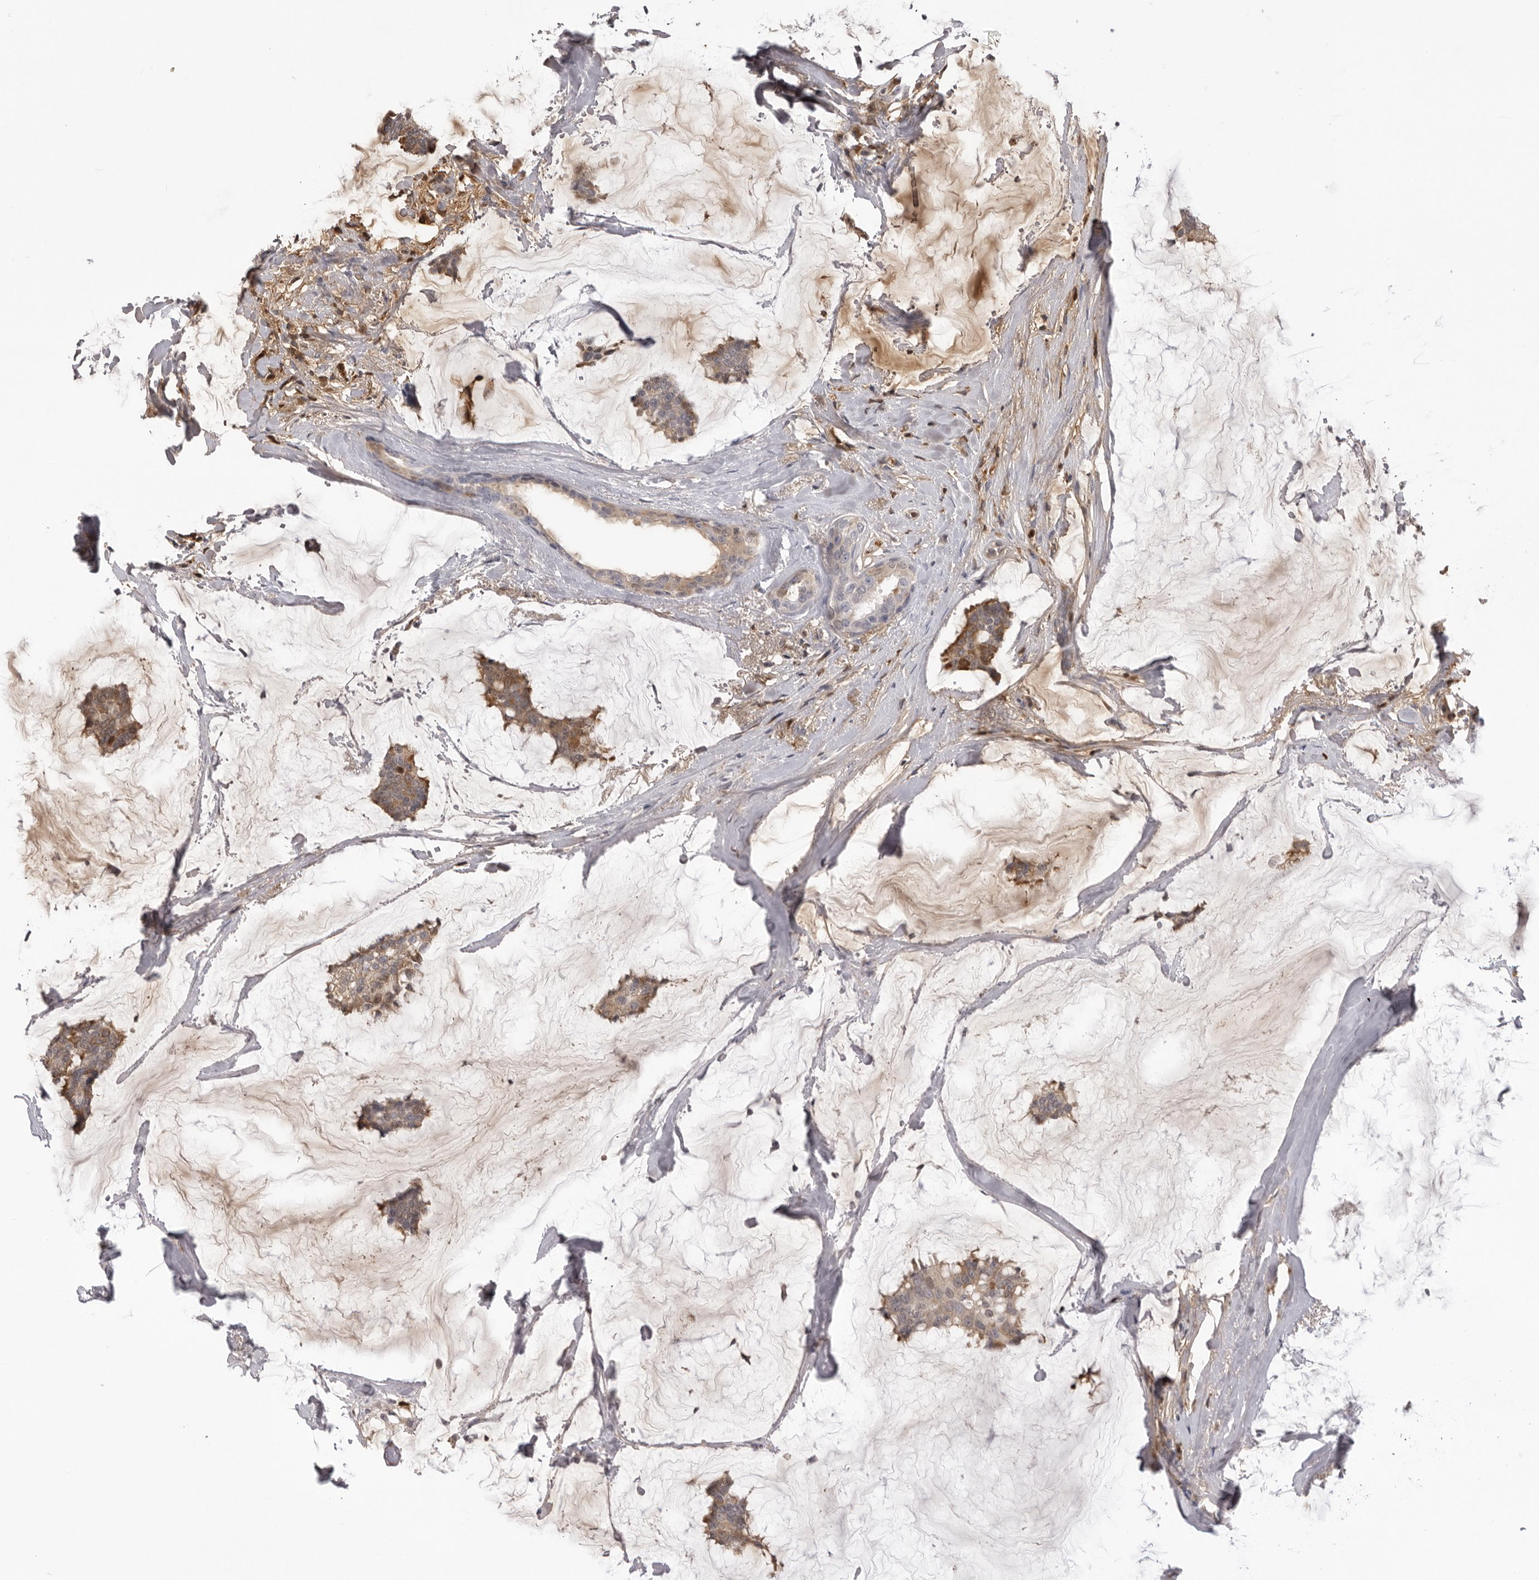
{"staining": {"intensity": "weak", "quantity": ">75%", "location": "cytoplasmic/membranous"}, "tissue": "breast cancer", "cell_type": "Tumor cells", "image_type": "cancer", "snomed": [{"axis": "morphology", "description": "Duct carcinoma"}, {"axis": "topography", "description": "Breast"}], "caption": "Protein expression analysis of breast cancer shows weak cytoplasmic/membranous staining in about >75% of tumor cells.", "gene": "PLEKHF2", "patient": {"sex": "female", "age": 93}}